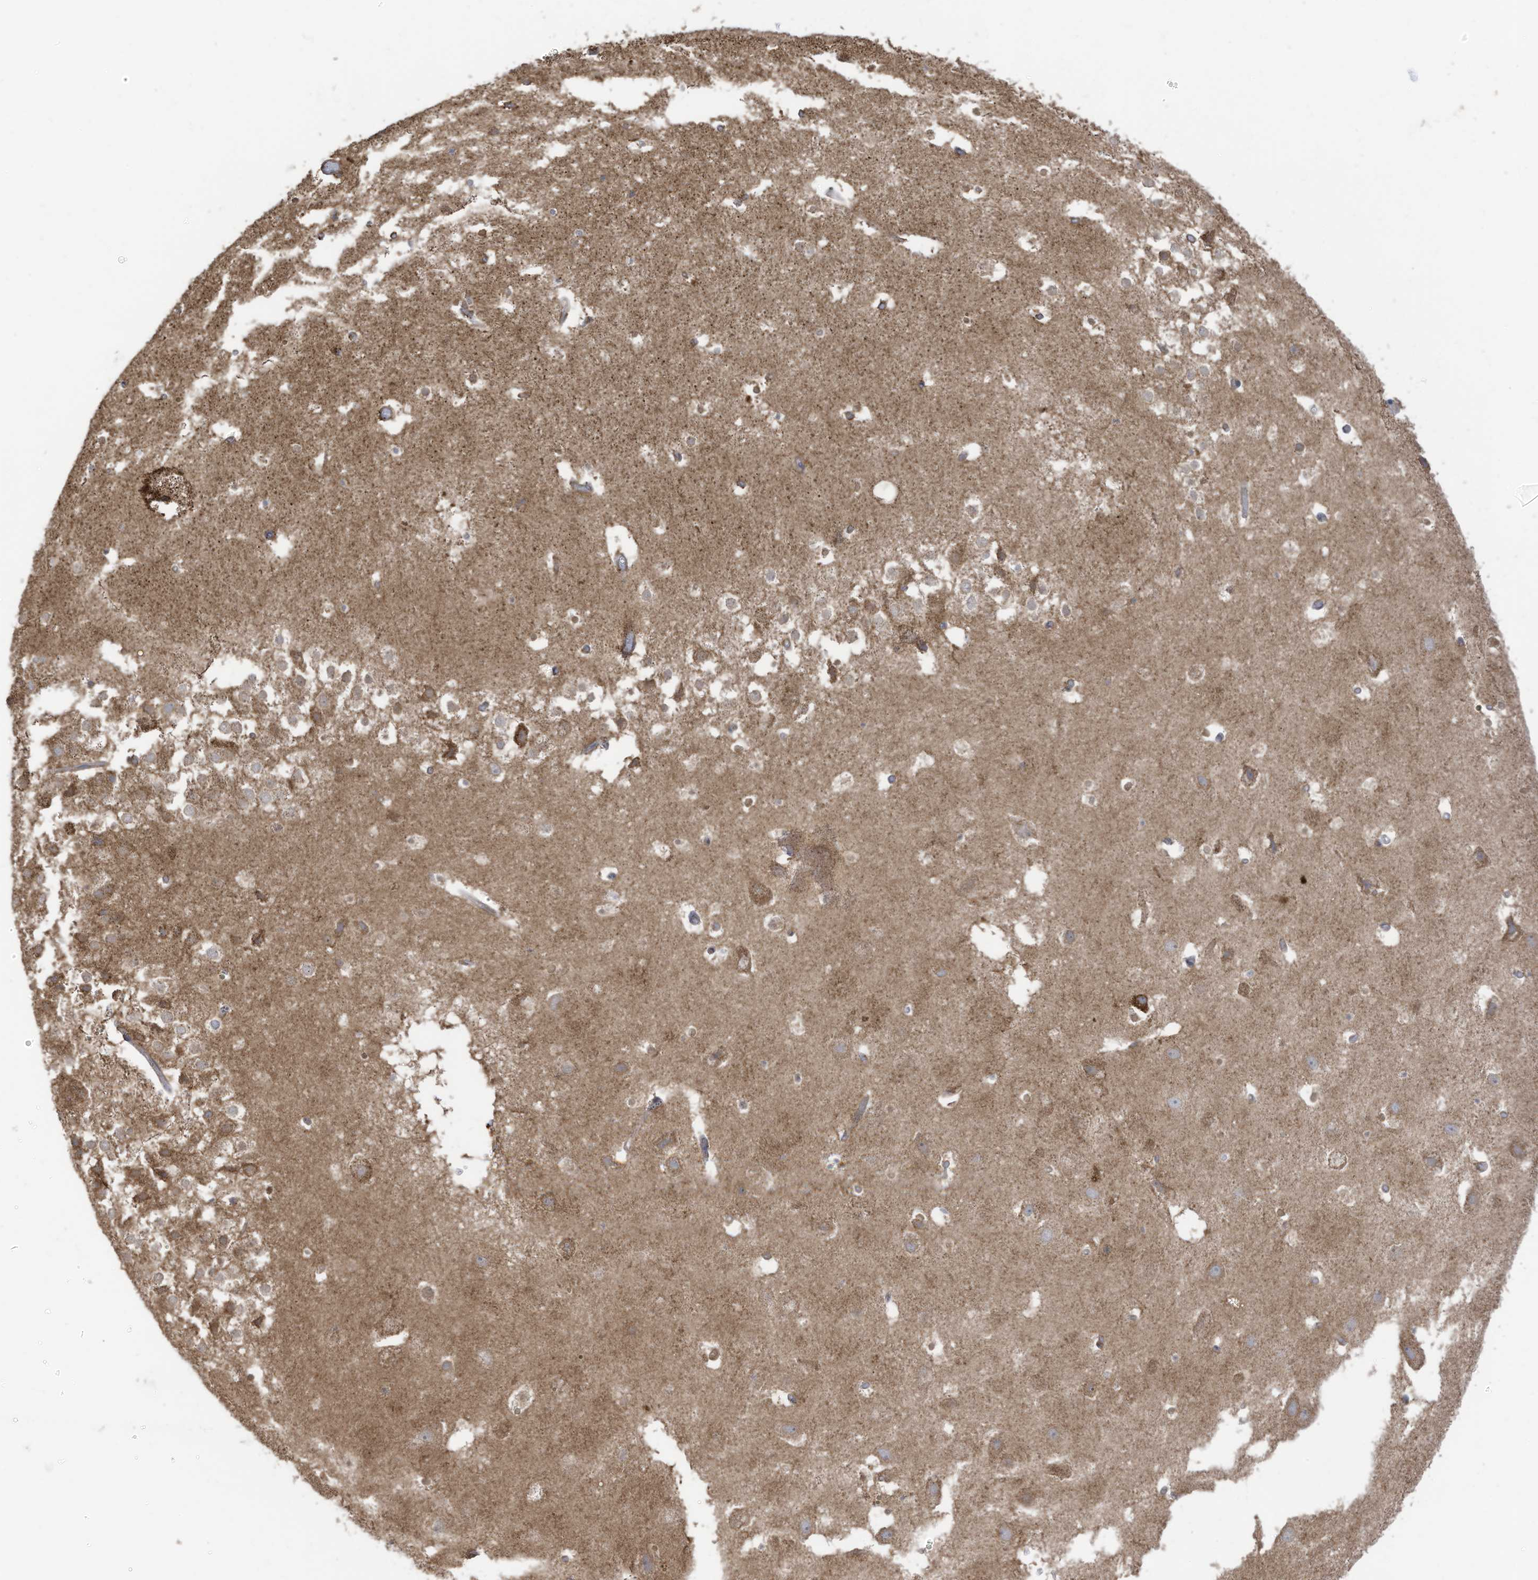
{"staining": {"intensity": "weak", "quantity": "<25%", "location": "cytoplasmic/membranous"}, "tissue": "hippocampus", "cell_type": "Glial cells", "image_type": "normal", "snomed": [{"axis": "morphology", "description": "Normal tissue, NOS"}, {"axis": "topography", "description": "Hippocampus"}], "caption": "Image shows no protein positivity in glial cells of unremarkable hippocampus.", "gene": "CGAS", "patient": {"sex": "female", "age": 52}}